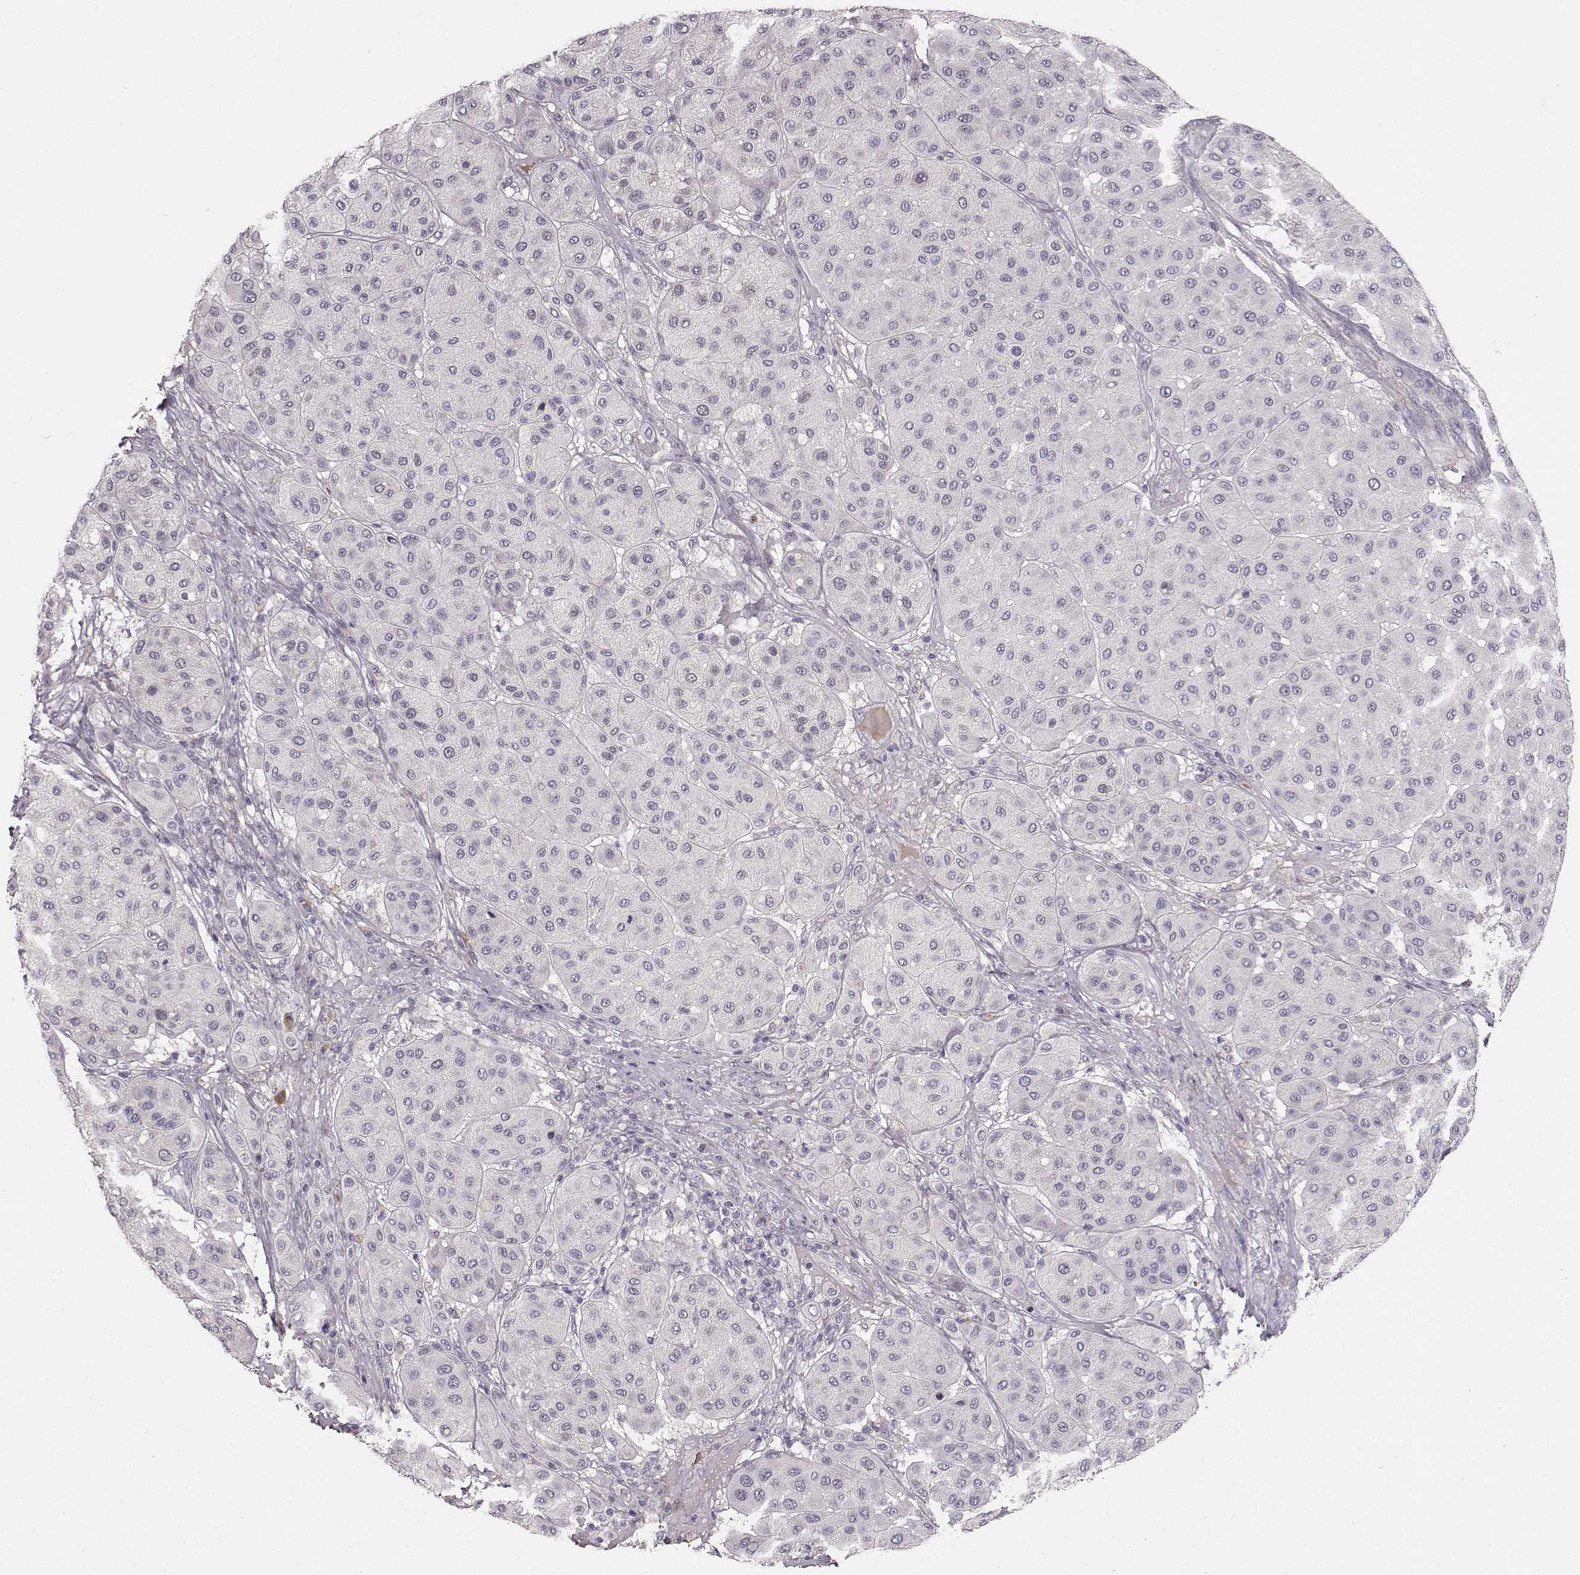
{"staining": {"intensity": "negative", "quantity": "none", "location": "none"}, "tissue": "melanoma", "cell_type": "Tumor cells", "image_type": "cancer", "snomed": [{"axis": "morphology", "description": "Malignant melanoma, Metastatic site"}, {"axis": "topography", "description": "Smooth muscle"}], "caption": "The immunohistochemistry image has no significant expression in tumor cells of malignant melanoma (metastatic site) tissue. (Brightfield microscopy of DAB IHC at high magnification).", "gene": "YJEFN3", "patient": {"sex": "male", "age": 41}}